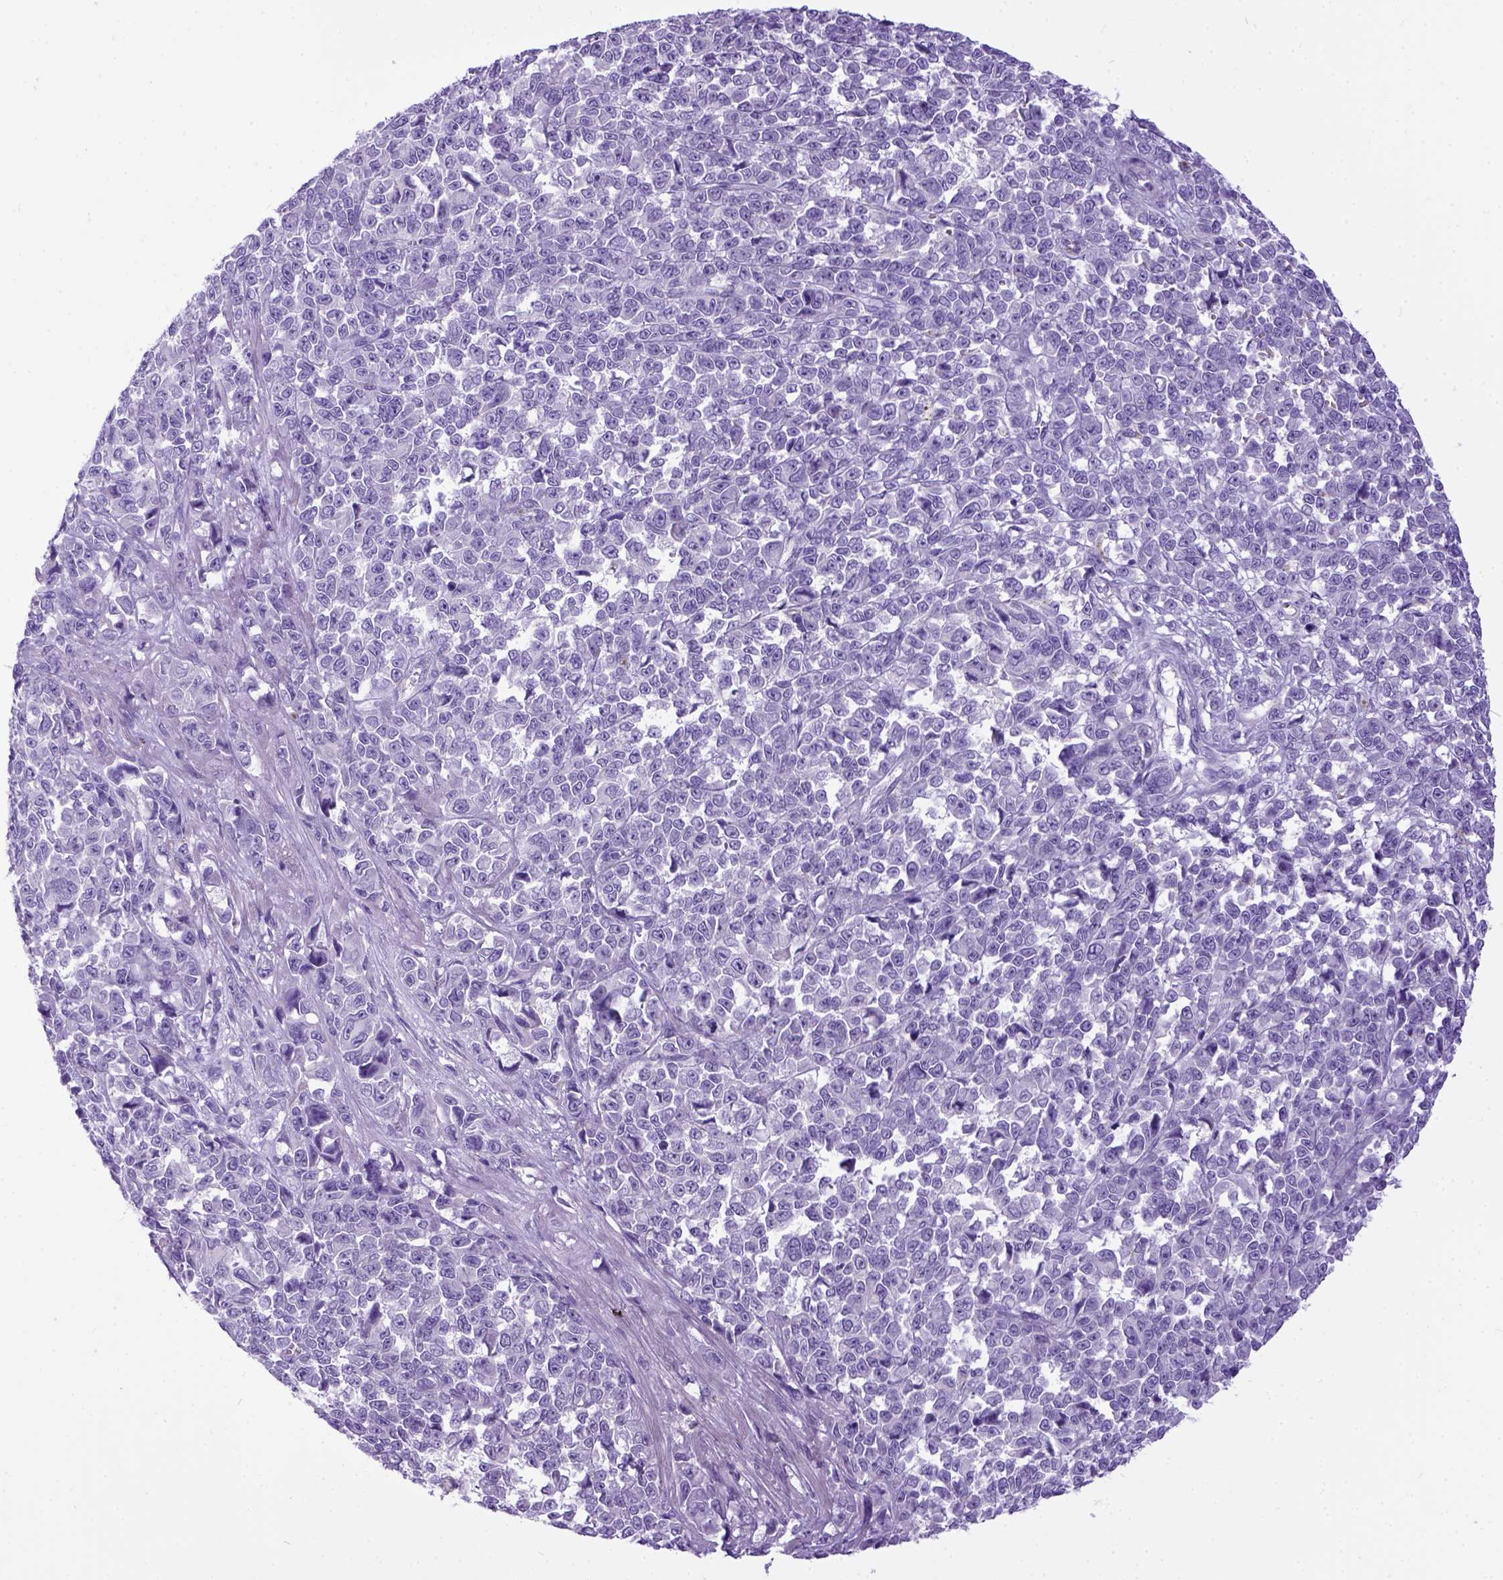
{"staining": {"intensity": "negative", "quantity": "none", "location": "none"}, "tissue": "melanoma", "cell_type": "Tumor cells", "image_type": "cancer", "snomed": [{"axis": "morphology", "description": "Malignant melanoma, NOS"}, {"axis": "topography", "description": "Skin"}], "caption": "Malignant melanoma was stained to show a protein in brown. There is no significant staining in tumor cells.", "gene": "IGF2", "patient": {"sex": "female", "age": 95}}